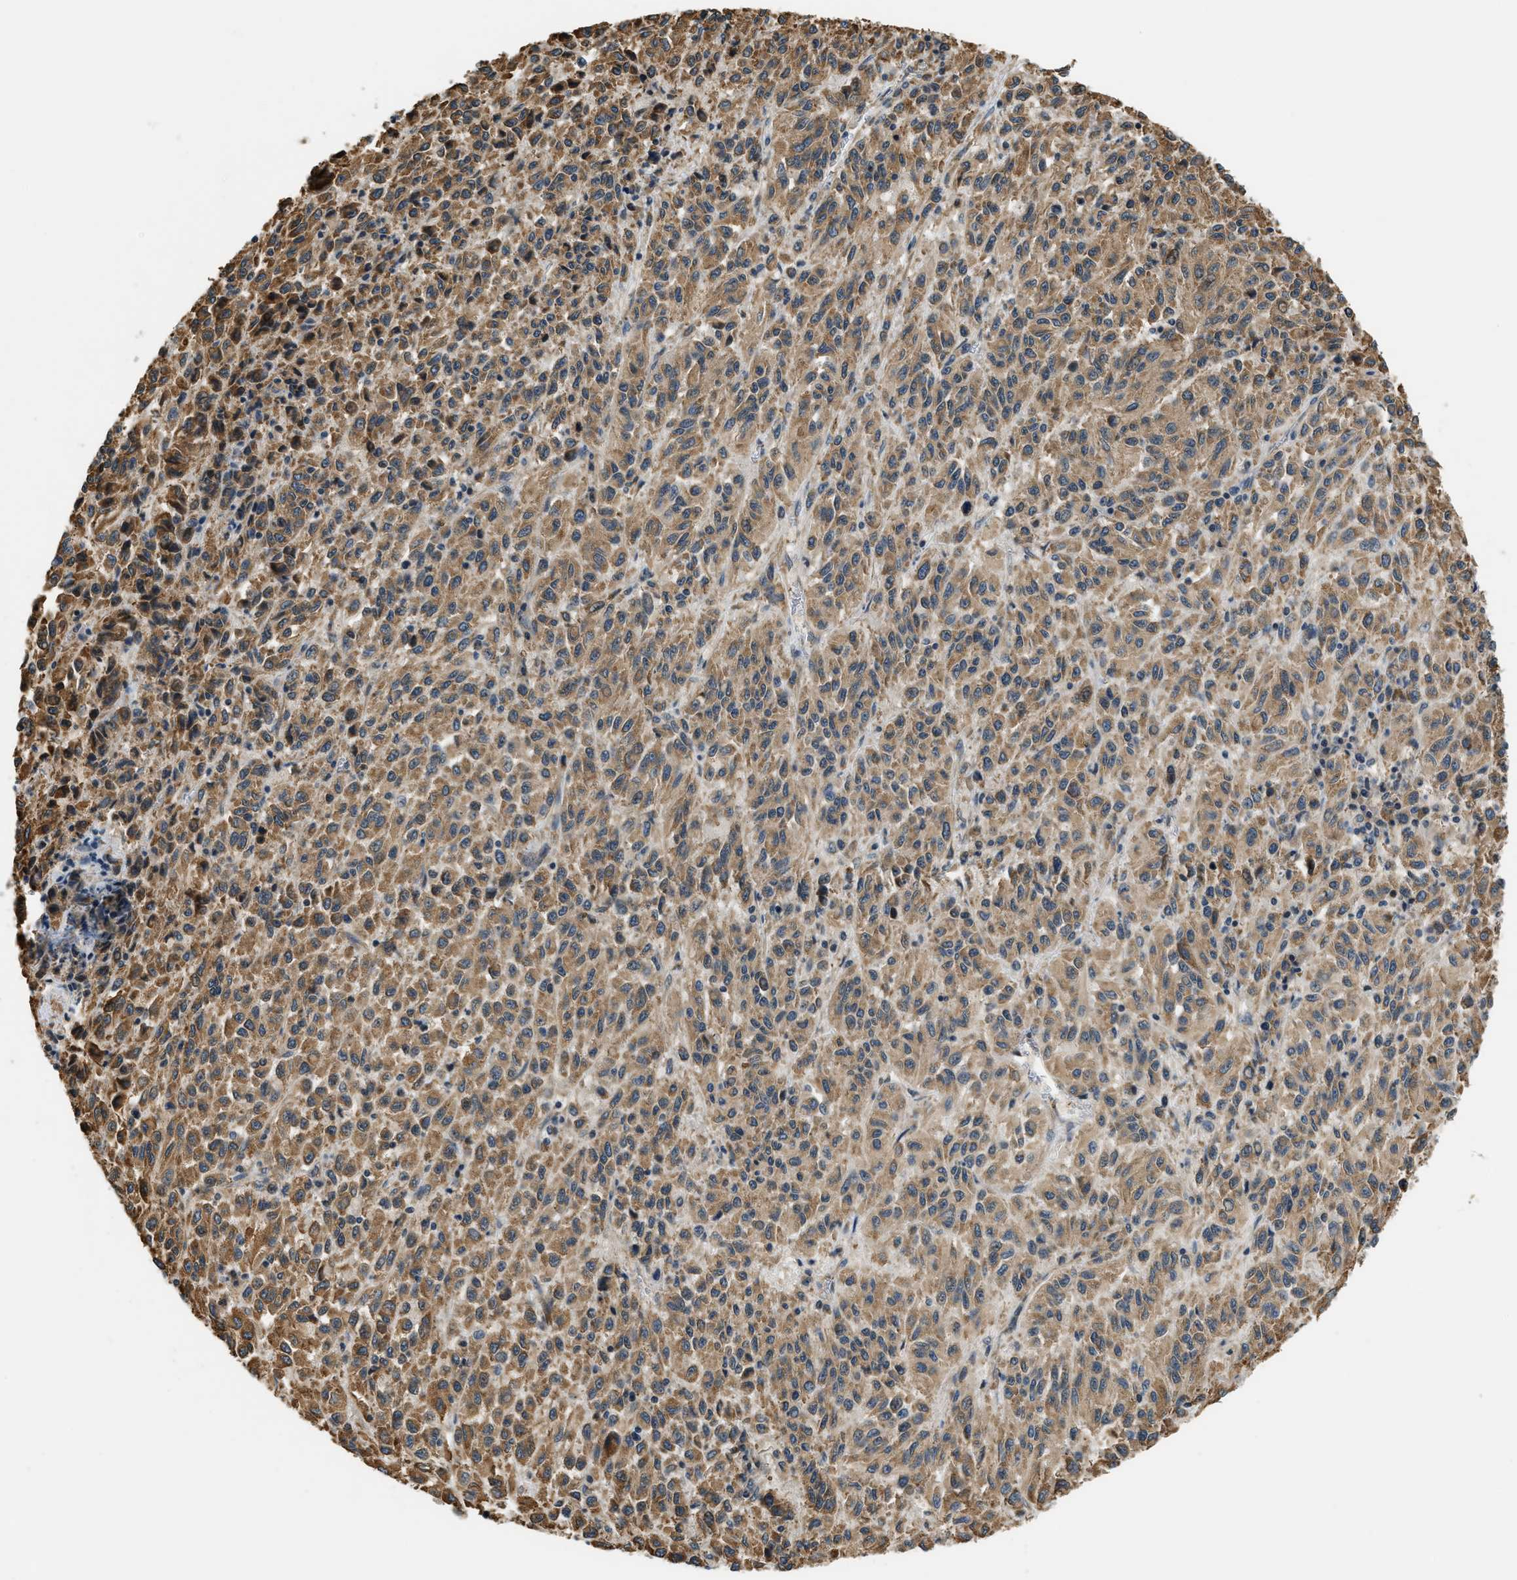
{"staining": {"intensity": "moderate", "quantity": ">75%", "location": "cytoplasmic/membranous"}, "tissue": "melanoma", "cell_type": "Tumor cells", "image_type": "cancer", "snomed": [{"axis": "morphology", "description": "Malignant melanoma, Metastatic site"}, {"axis": "topography", "description": "Lung"}], "caption": "A high-resolution histopathology image shows immunohistochemistry (IHC) staining of melanoma, which reveals moderate cytoplasmic/membranous positivity in about >75% of tumor cells. (DAB = brown stain, brightfield microscopy at high magnification).", "gene": "ALOX12", "patient": {"sex": "male", "age": 64}}